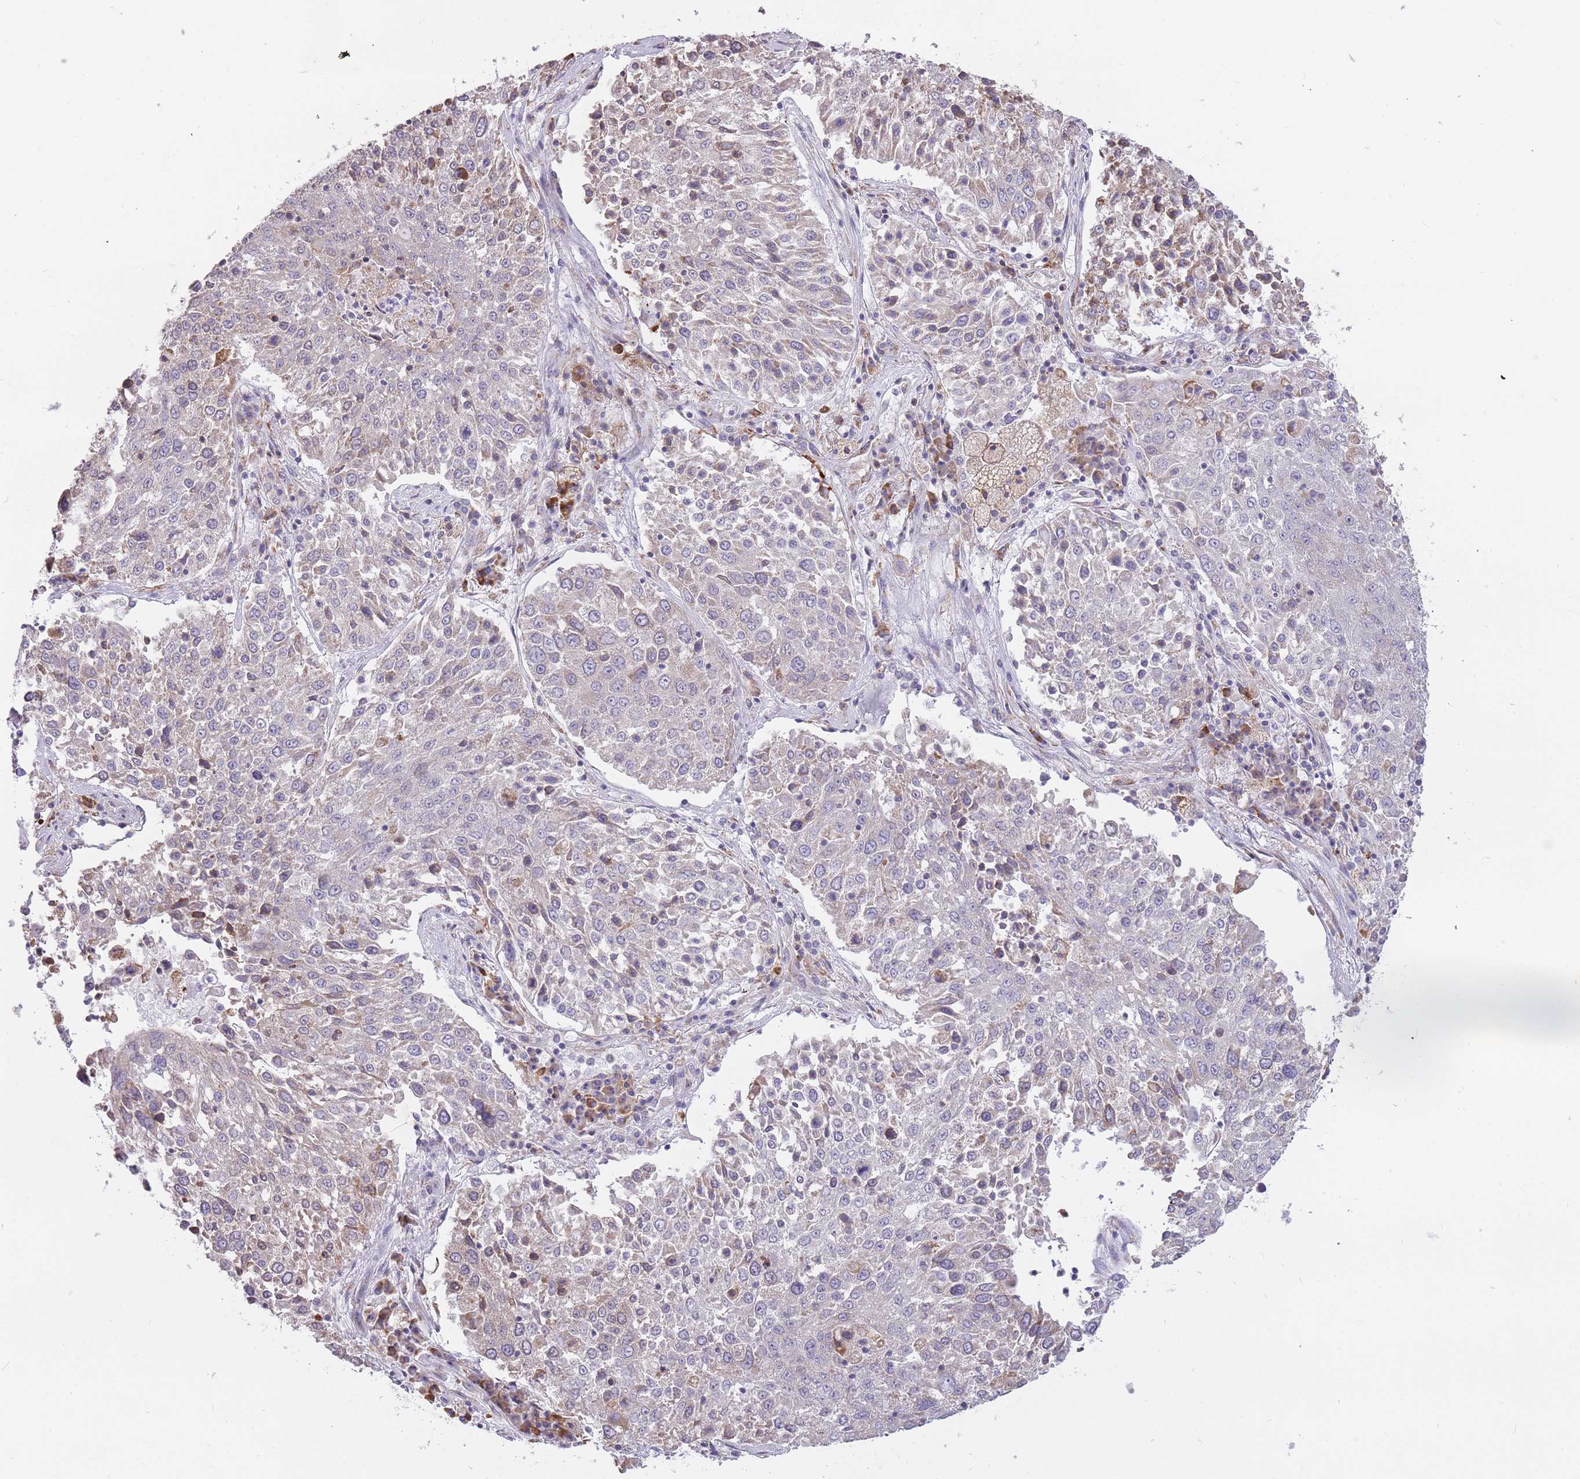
{"staining": {"intensity": "weak", "quantity": "<25%", "location": "cytoplasmic/membranous"}, "tissue": "lung cancer", "cell_type": "Tumor cells", "image_type": "cancer", "snomed": [{"axis": "morphology", "description": "Squamous cell carcinoma, NOS"}, {"axis": "topography", "description": "Lung"}], "caption": "Tumor cells show no significant staining in lung cancer (squamous cell carcinoma).", "gene": "TRAPPC5", "patient": {"sex": "male", "age": 65}}